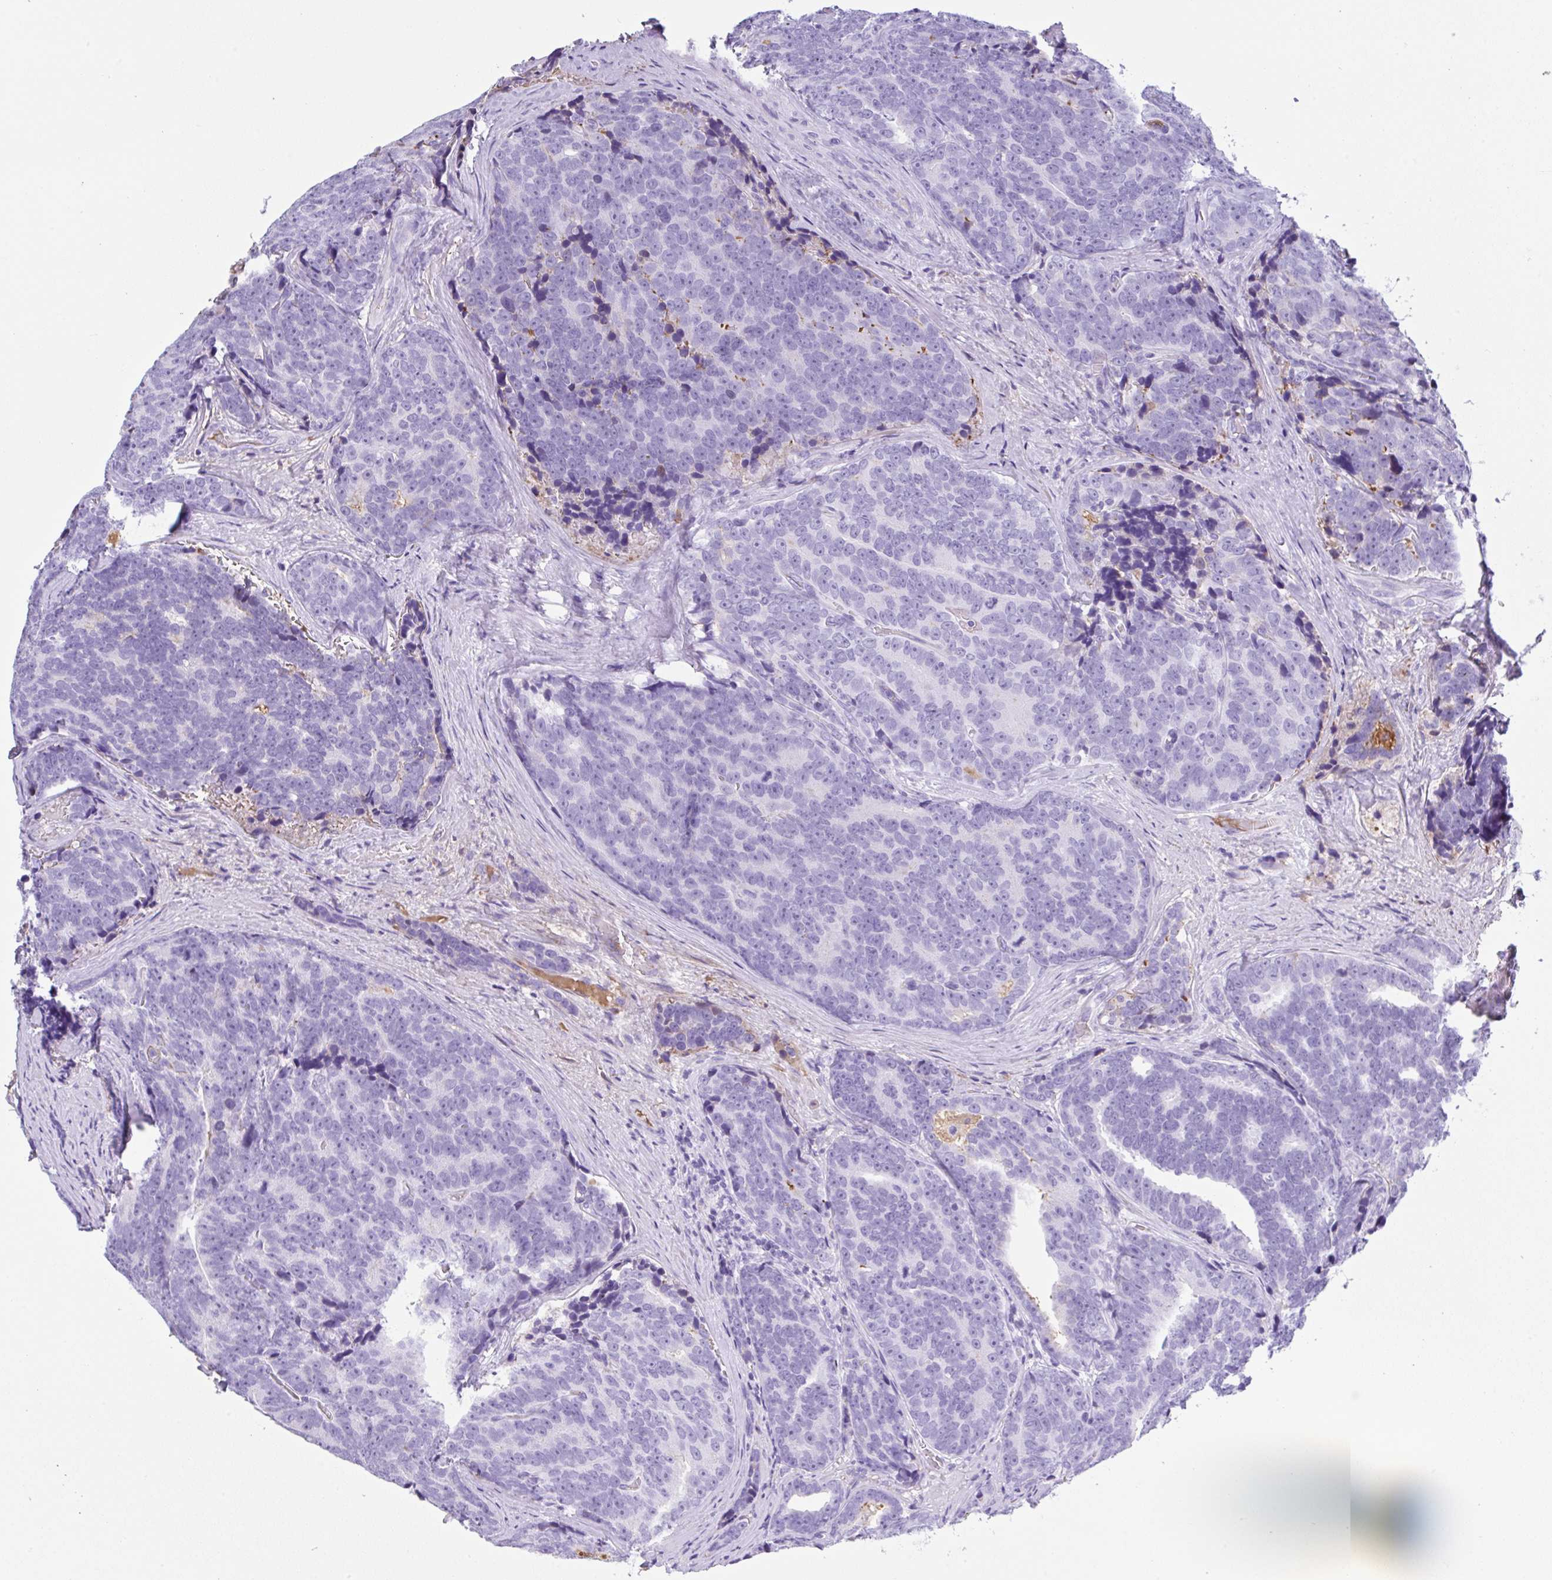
{"staining": {"intensity": "negative", "quantity": "none", "location": "none"}, "tissue": "prostate cancer", "cell_type": "Tumor cells", "image_type": "cancer", "snomed": [{"axis": "morphology", "description": "Adenocarcinoma, Low grade"}, {"axis": "topography", "description": "Prostate"}], "caption": "Tumor cells show no significant expression in prostate cancer.", "gene": "HOXC12", "patient": {"sex": "male", "age": 62}}